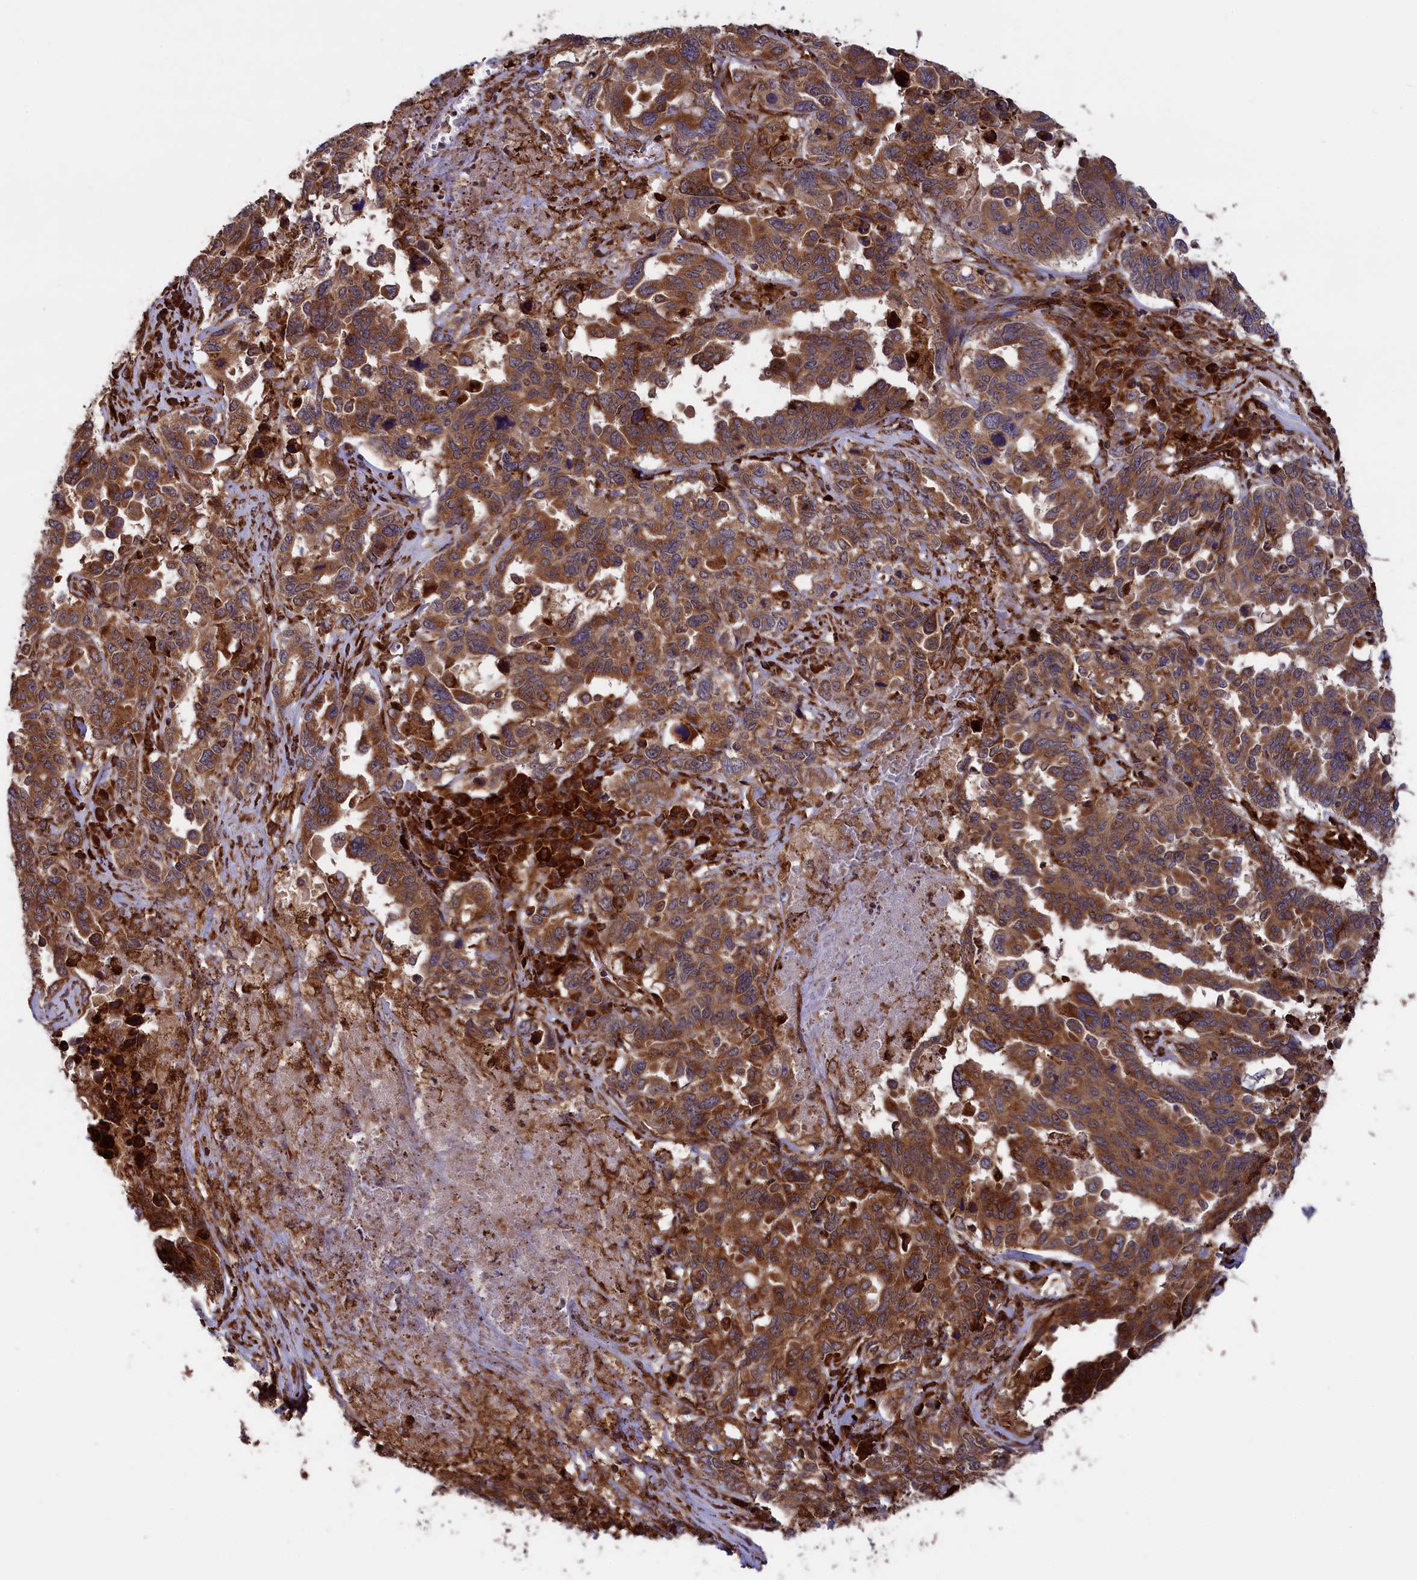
{"staining": {"intensity": "moderate", "quantity": ">75%", "location": "cytoplasmic/membranous"}, "tissue": "ovarian cancer", "cell_type": "Tumor cells", "image_type": "cancer", "snomed": [{"axis": "morphology", "description": "Carcinoma, endometroid"}, {"axis": "topography", "description": "Ovary"}], "caption": "A medium amount of moderate cytoplasmic/membranous positivity is appreciated in about >75% of tumor cells in ovarian cancer (endometroid carcinoma) tissue.", "gene": "PLA2G4C", "patient": {"sex": "female", "age": 62}}